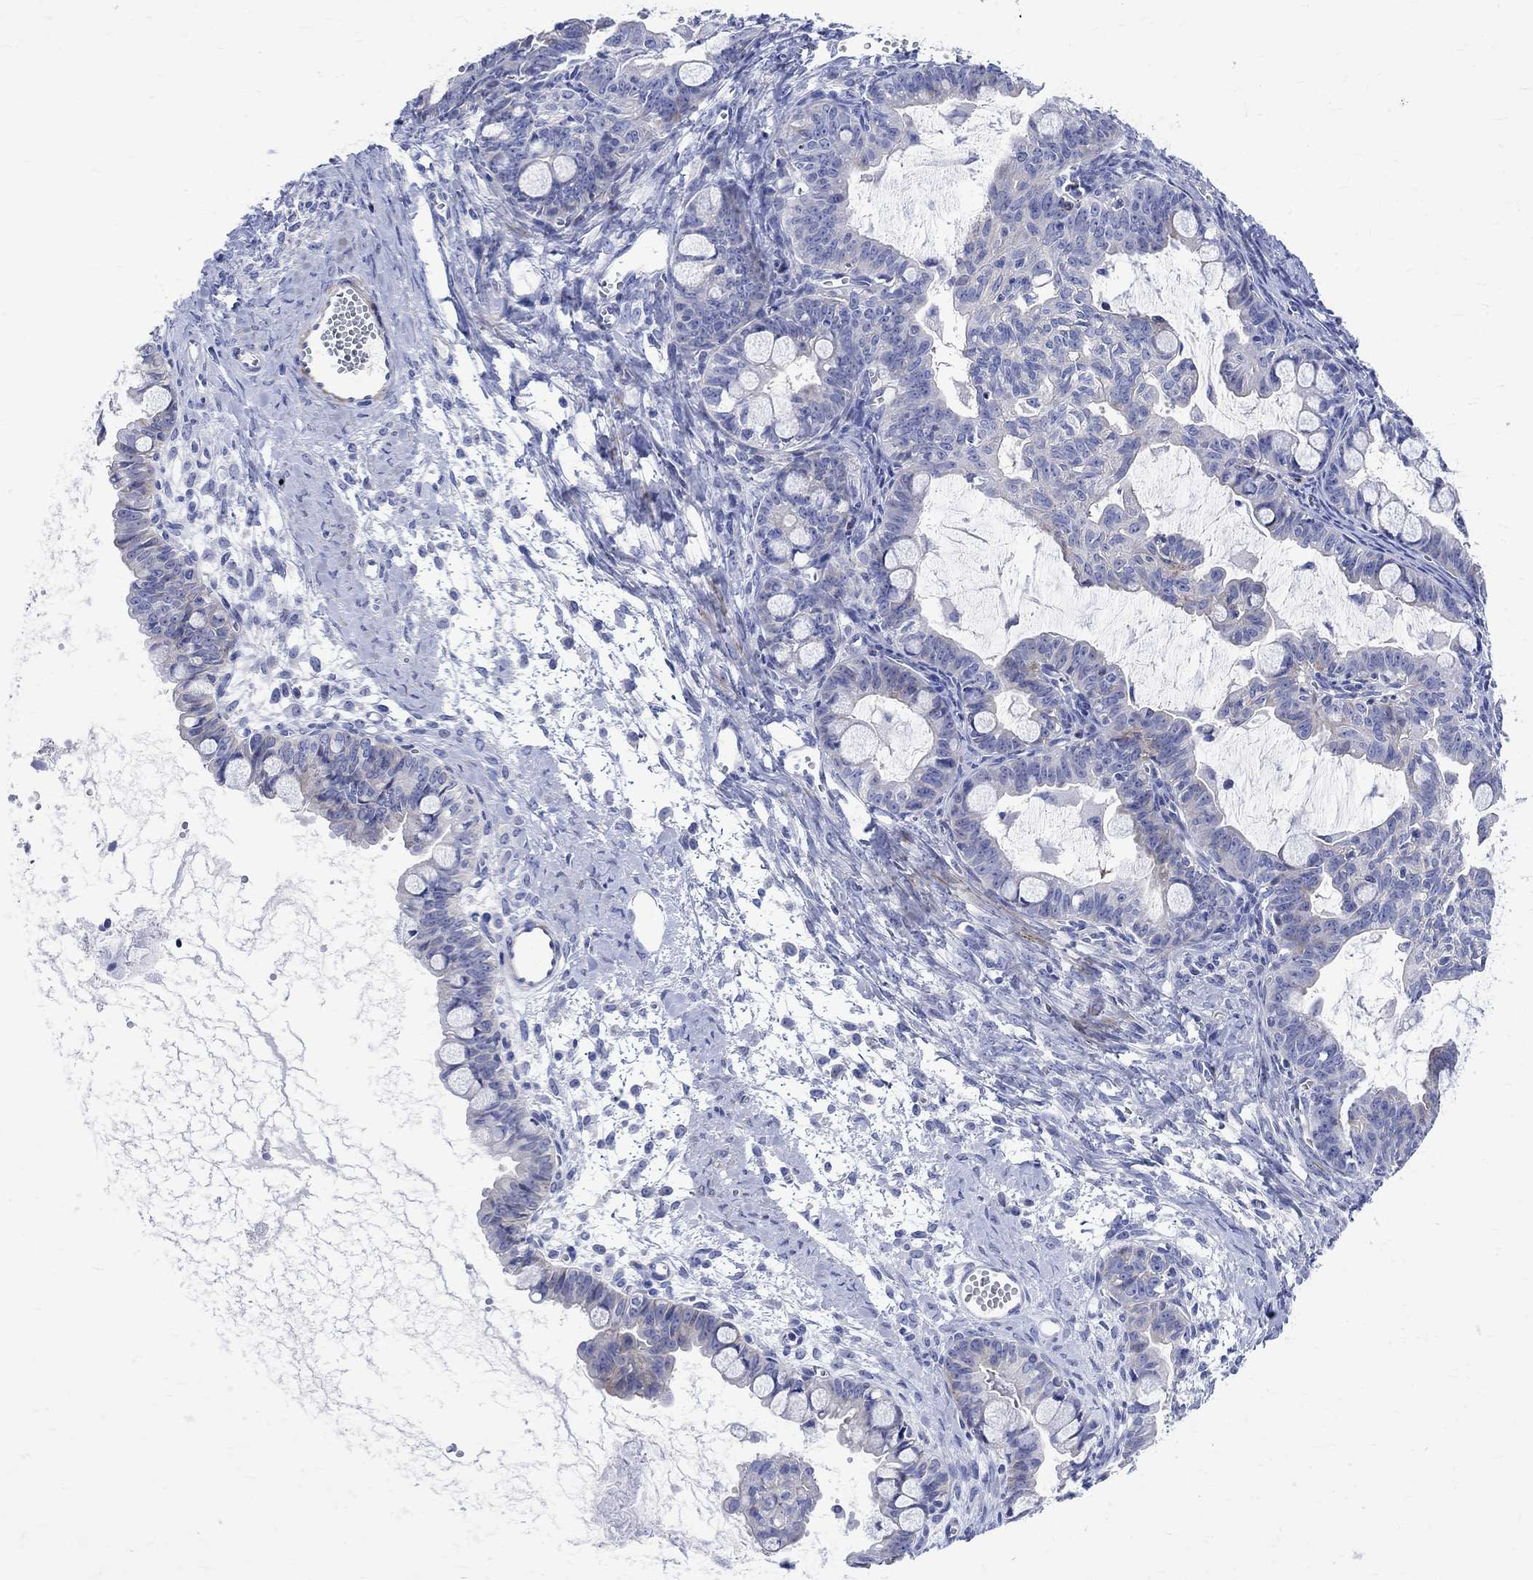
{"staining": {"intensity": "weak", "quantity": "25%-75%", "location": "cytoplasmic/membranous"}, "tissue": "ovarian cancer", "cell_type": "Tumor cells", "image_type": "cancer", "snomed": [{"axis": "morphology", "description": "Cystadenocarcinoma, mucinous, NOS"}, {"axis": "topography", "description": "Ovary"}], "caption": "Ovarian cancer (mucinous cystadenocarcinoma) was stained to show a protein in brown. There is low levels of weak cytoplasmic/membranous expression in approximately 25%-75% of tumor cells. (Stains: DAB (3,3'-diaminobenzidine) in brown, nuclei in blue, Microscopy: brightfield microscopy at high magnification).", "gene": "PARVB", "patient": {"sex": "female", "age": 63}}